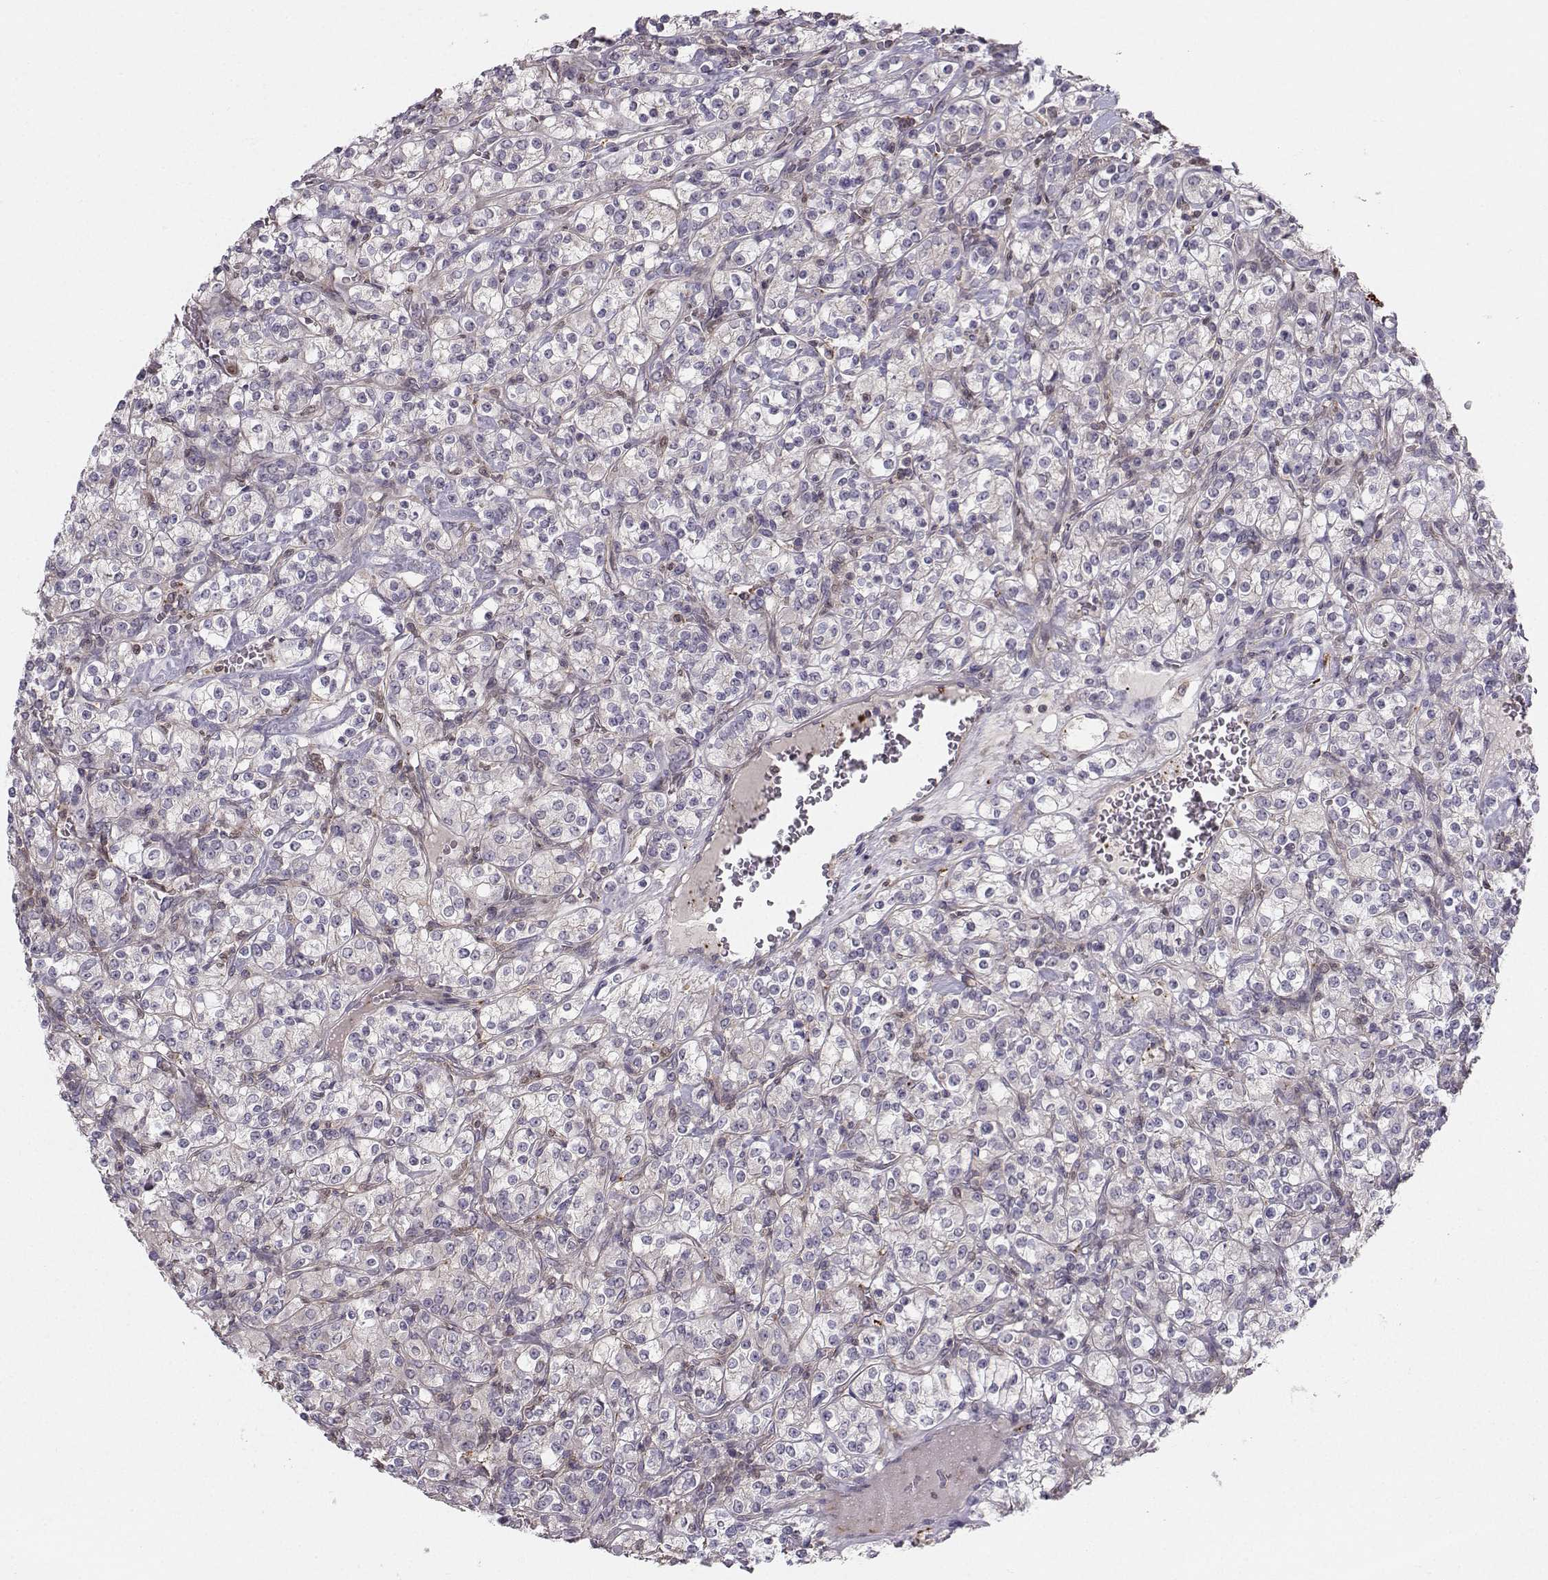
{"staining": {"intensity": "negative", "quantity": "none", "location": "none"}, "tissue": "renal cancer", "cell_type": "Tumor cells", "image_type": "cancer", "snomed": [{"axis": "morphology", "description": "Adenocarcinoma, NOS"}, {"axis": "topography", "description": "Kidney"}], "caption": "Immunohistochemical staining of human renal adenocarcinoma demonstrates no significant staining in tumor cells.", "gene": "ASB16", "patient": {"sex": "male", "age": 77}}